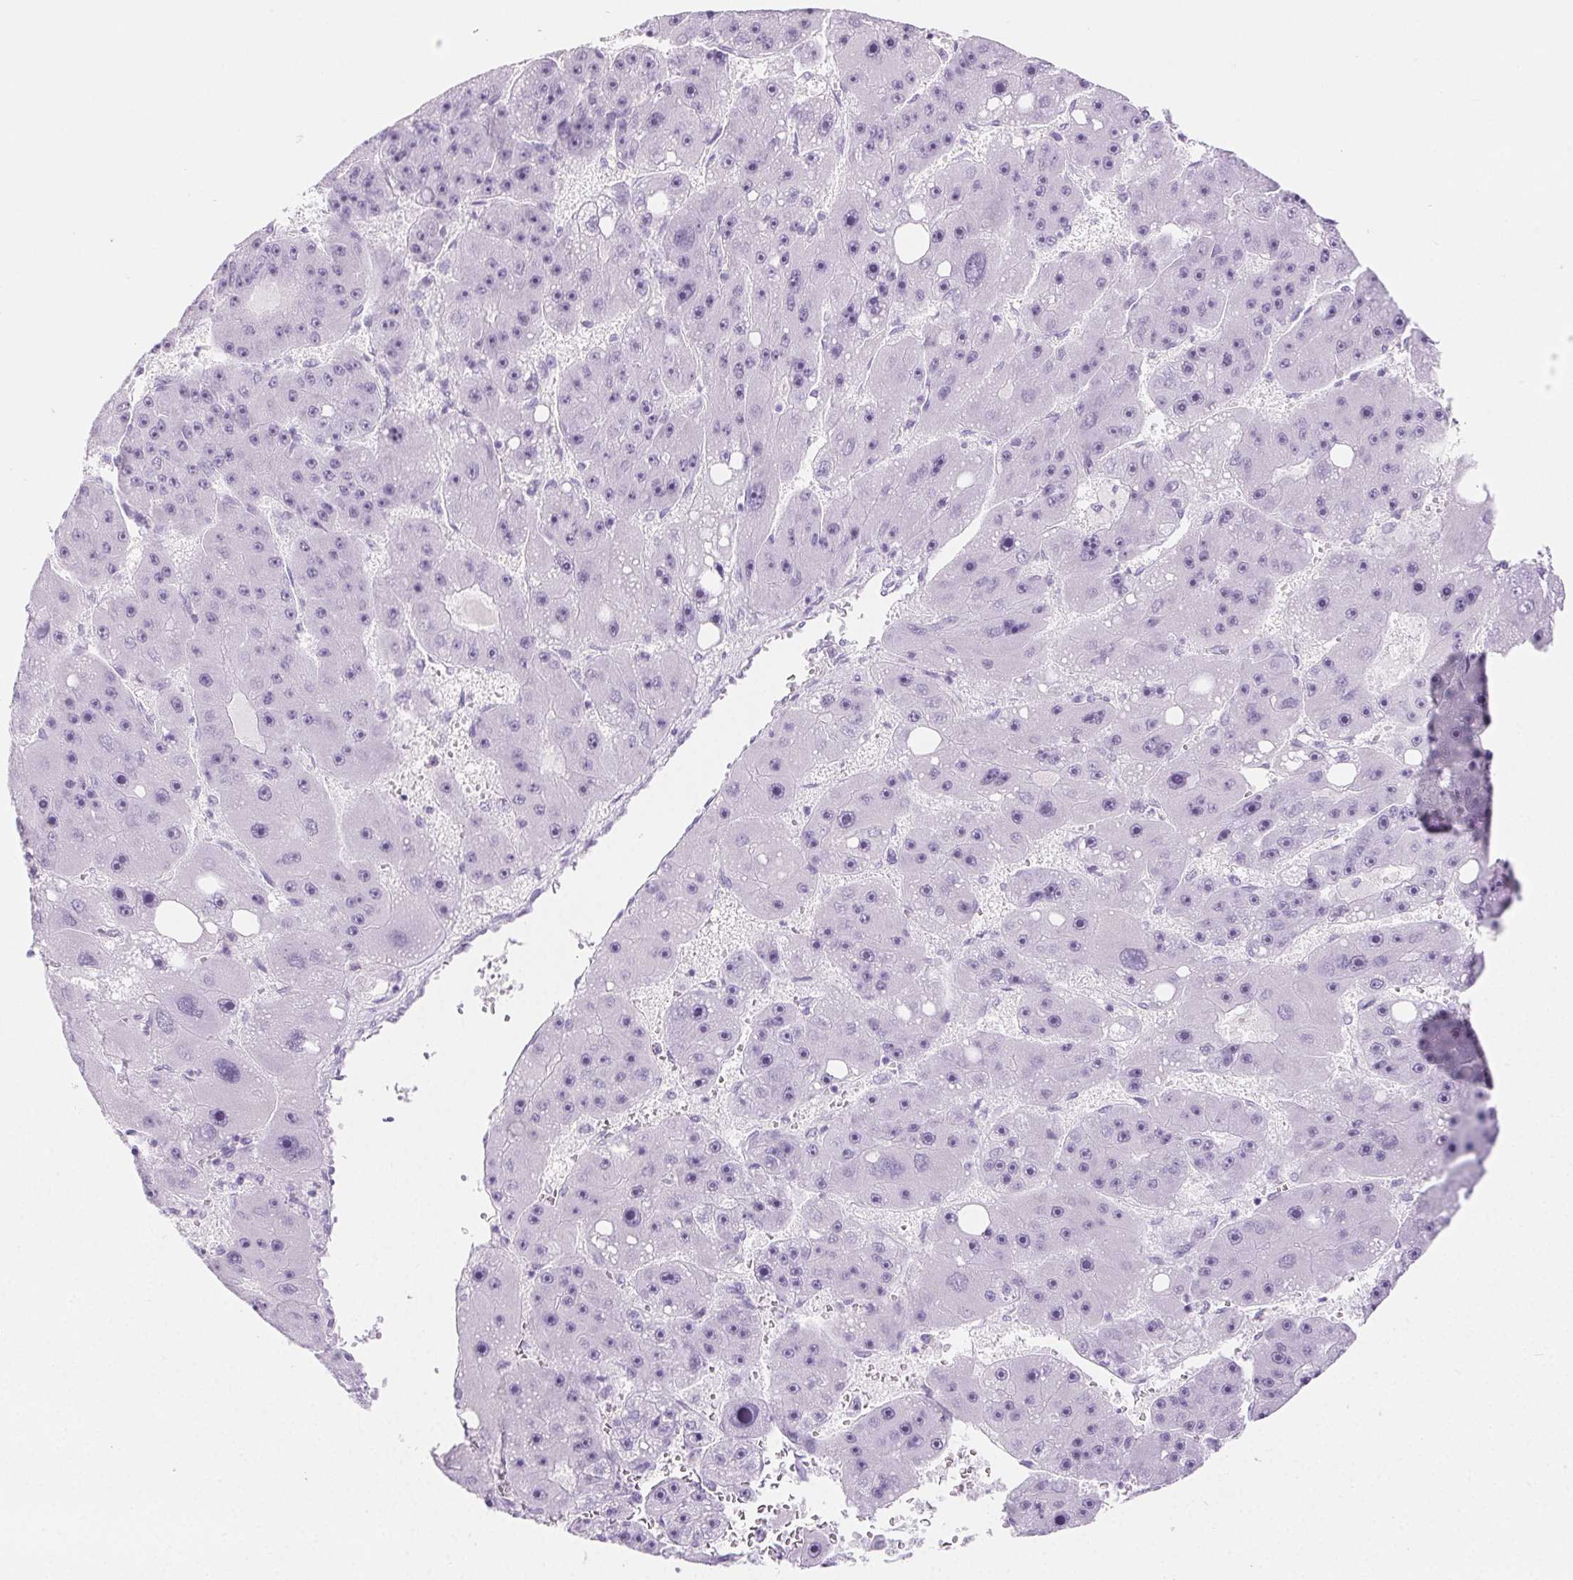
{"staining": {"intensity": "negative", "quantity": "none", "location": "none"}, "tissue": "liver cancer", "cell_type": "Tumor cells", "image_type": "cancer", "snomed": [{"axis": "morphology", "description": "Carcinoma, Hepatocellular, NOS"}, {"axis": "topography", "description": "Liver"}], "caption": "A photomicrograph of liver cancer (hepatocellular carcinoma) stained for a protein exhibits no brown staining in tumor cells.", "gene": "SPRR3", "patient": {"sex": "female", "age": 61}}